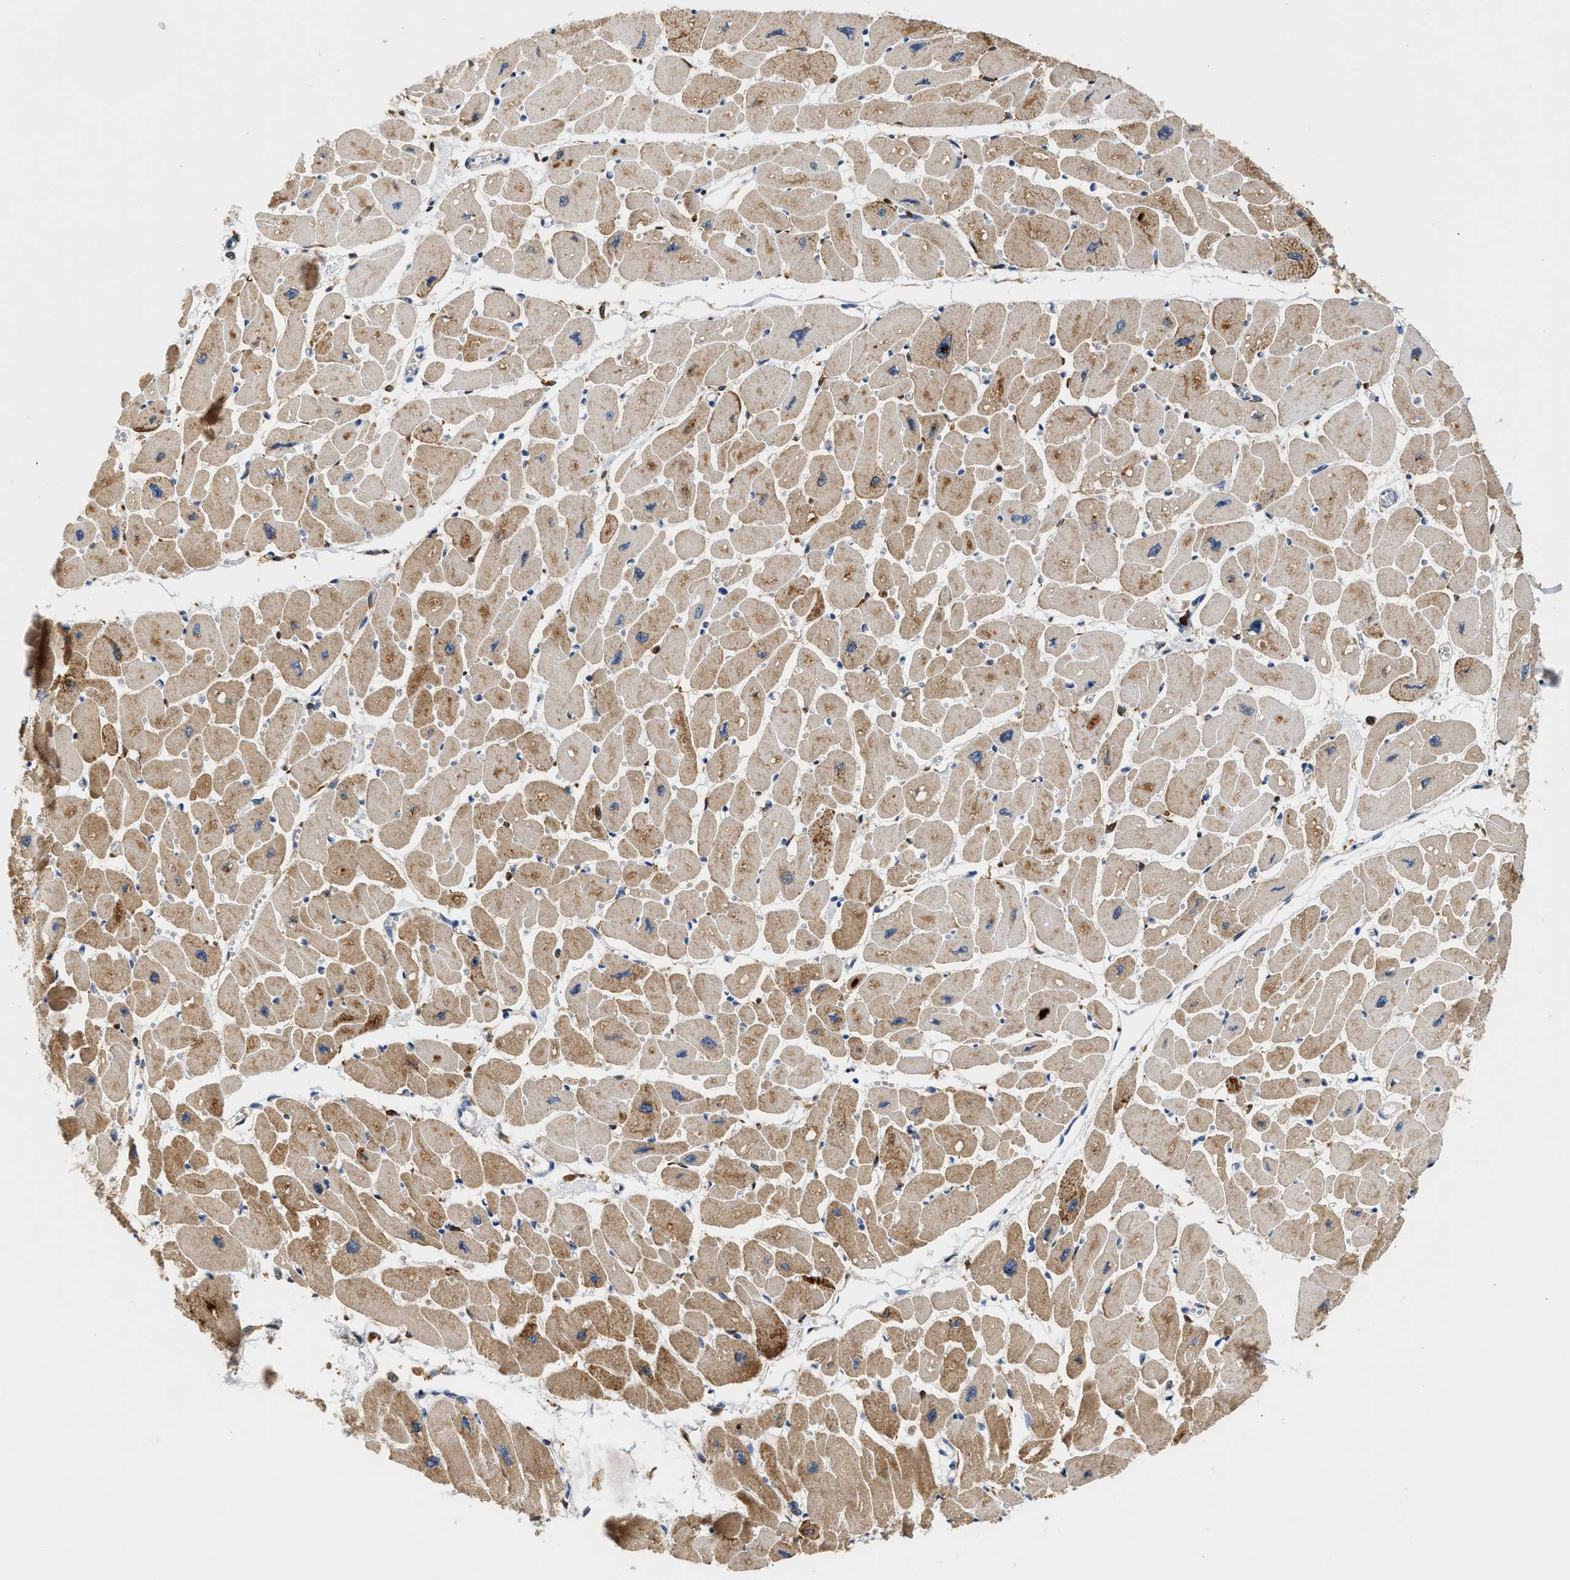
{"staining": {"intensity": "moderate", "quantity": ">75%", "location": "cytoplasmic/membranous"}, "tissue": "heart muscle", "cell_type": "Cardiomyocytes", "image_type": "normal", "snomed": [{"axis": "morphology", "description": "Normal tissue, NOS"}, {"axis": "topography", "description": "Heart"}], "caption": "Cardiomyocytes demonstrate moderate cytoplasmic/membranous positivity in approximately >75% of cells in benign heart muscle. (brown staining indicates protein expression, while blue staining denotes nuclei).", "gene": "SLIT2", "patient": {"sex": "female", "age": 54}}